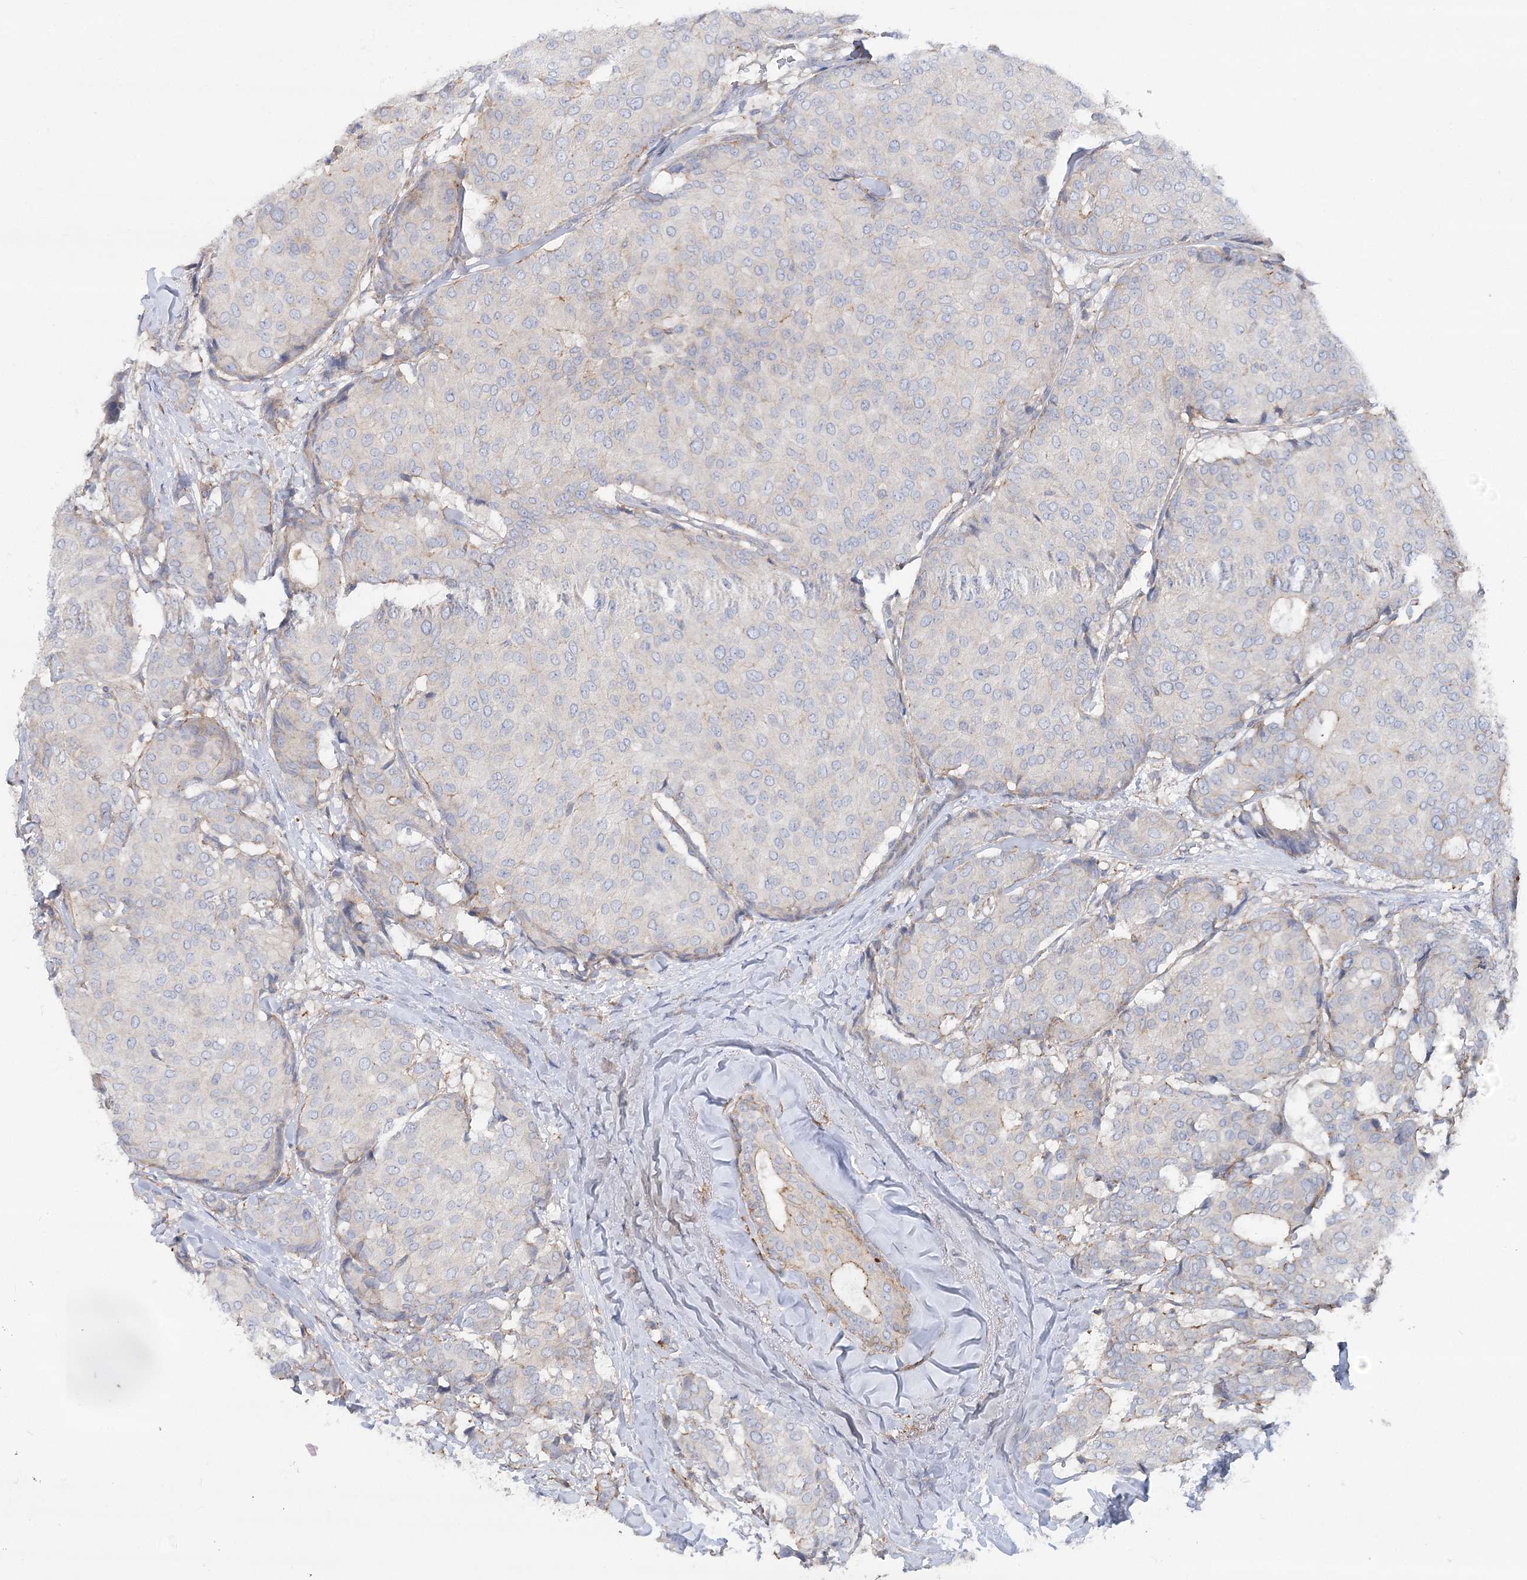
{"staining": {"intensity": "negative", "quantity": "none", "location": "none"}, "tissue": "breast cancer", "cell_type": "Tumor cells", "image_type": "cancer", "snomed": [{"axis": "morphology", "description": "Duct carcinoma"}, {"axis": "topography", "description": "Breast"}], "caption": "Immunohistochemical staining of breast infiltrating ductal carcinoma reveals no significant positivity in tumor cells.", "gene": "LARP1B", "patient": {"sex": "female", "age": 75}}